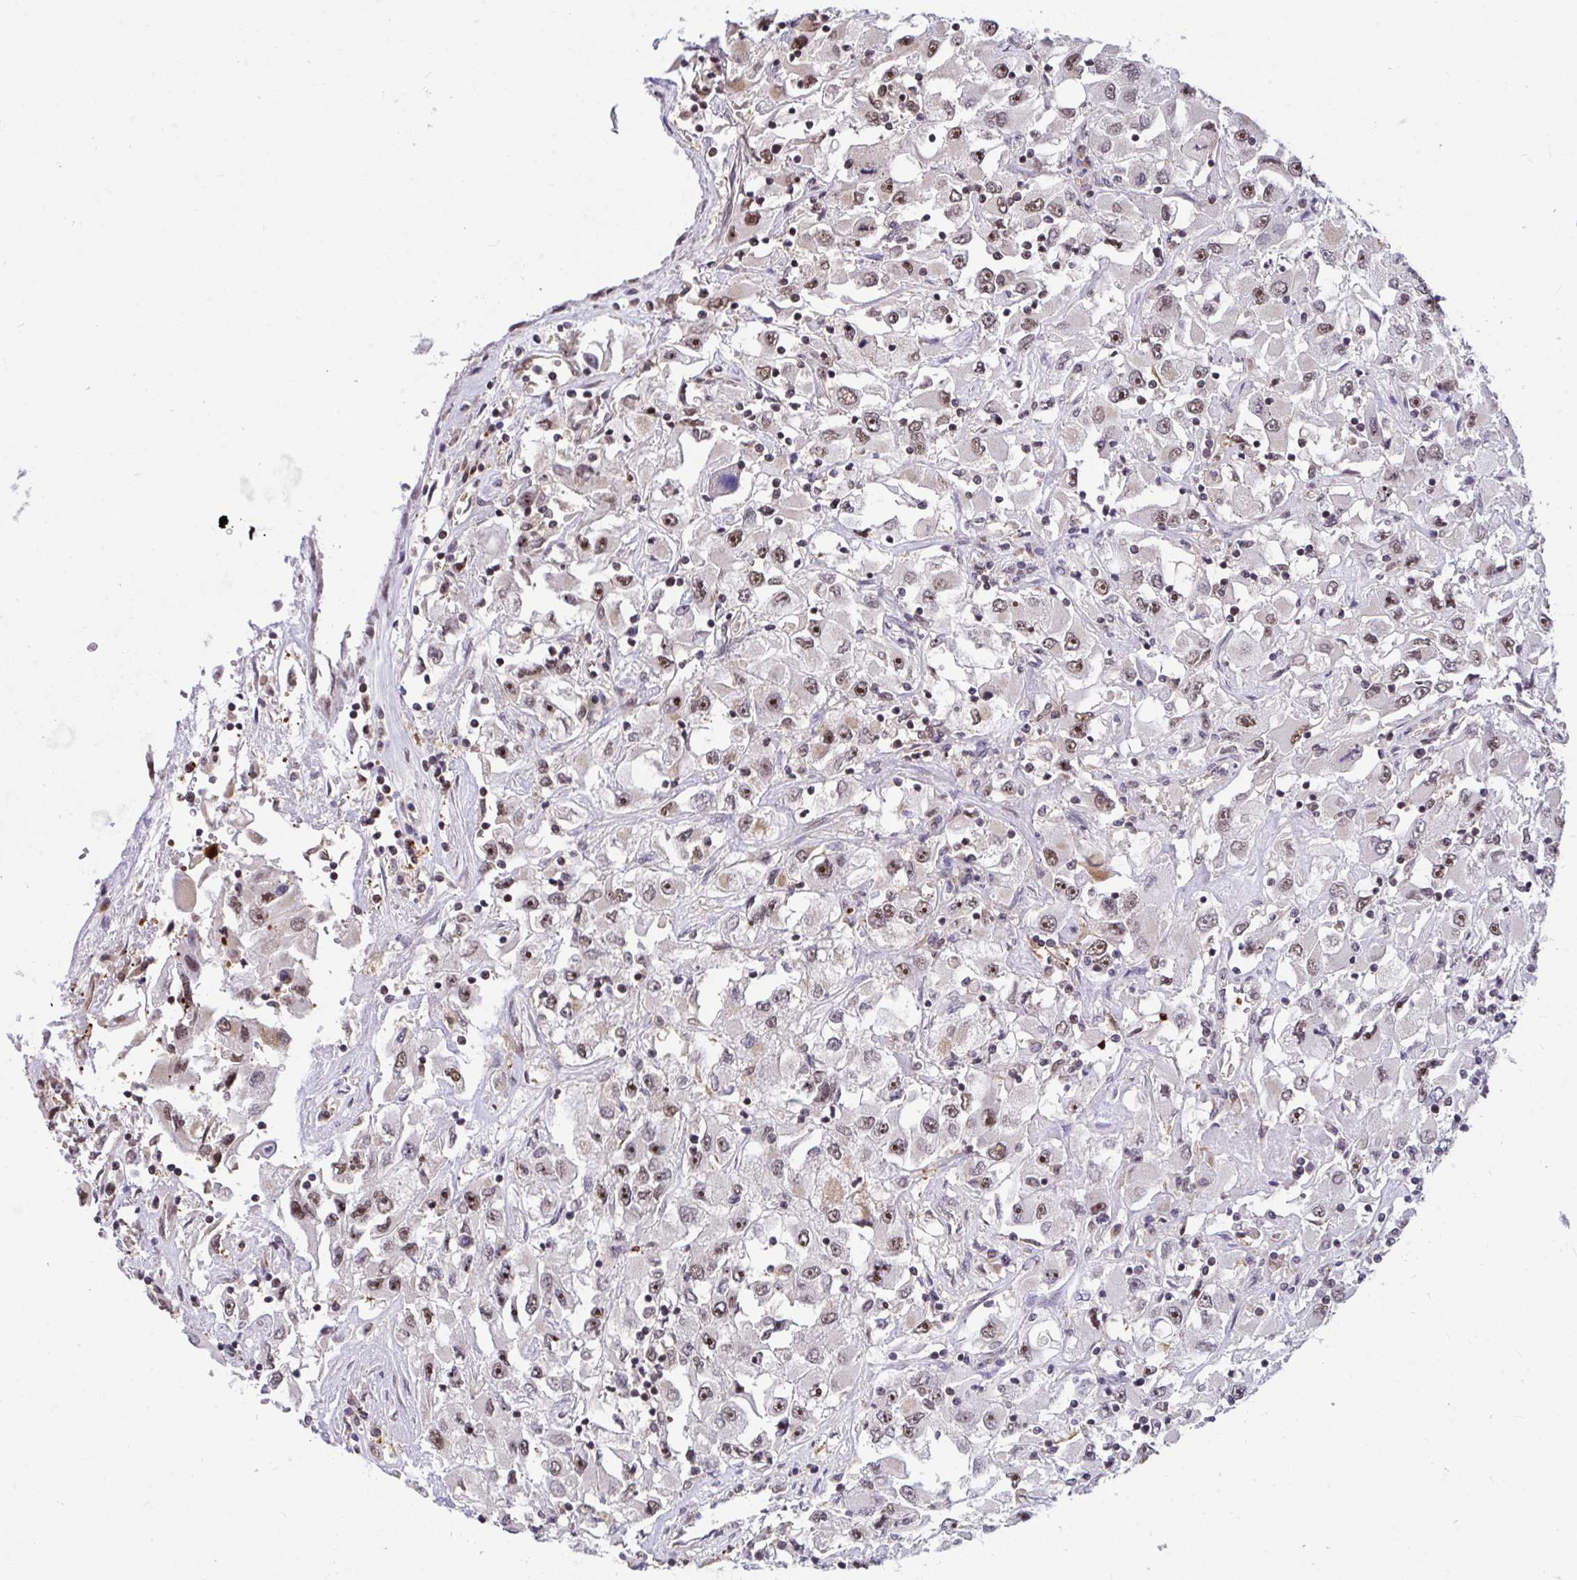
{"staining": {"intensity": "moderate", "quantity": ">75%", "location": "nuclear"}, "tissue": "renal cancer", "cell_type": "Tumor cells", "image_type": "cancer", "snomed": [{"axis": "morphology", "description": "Adenocarcinoma, NOS"}, {"axis": "topography", "description": "Kidney"}], "caption": "Renal cancer (adenocarcinoma) stained with IHC reveals moderate nuclear staining in approximately >75% of tumor cells.", "gene": "PPP1CA", "patient": {"sex": "female", "age": 52}}